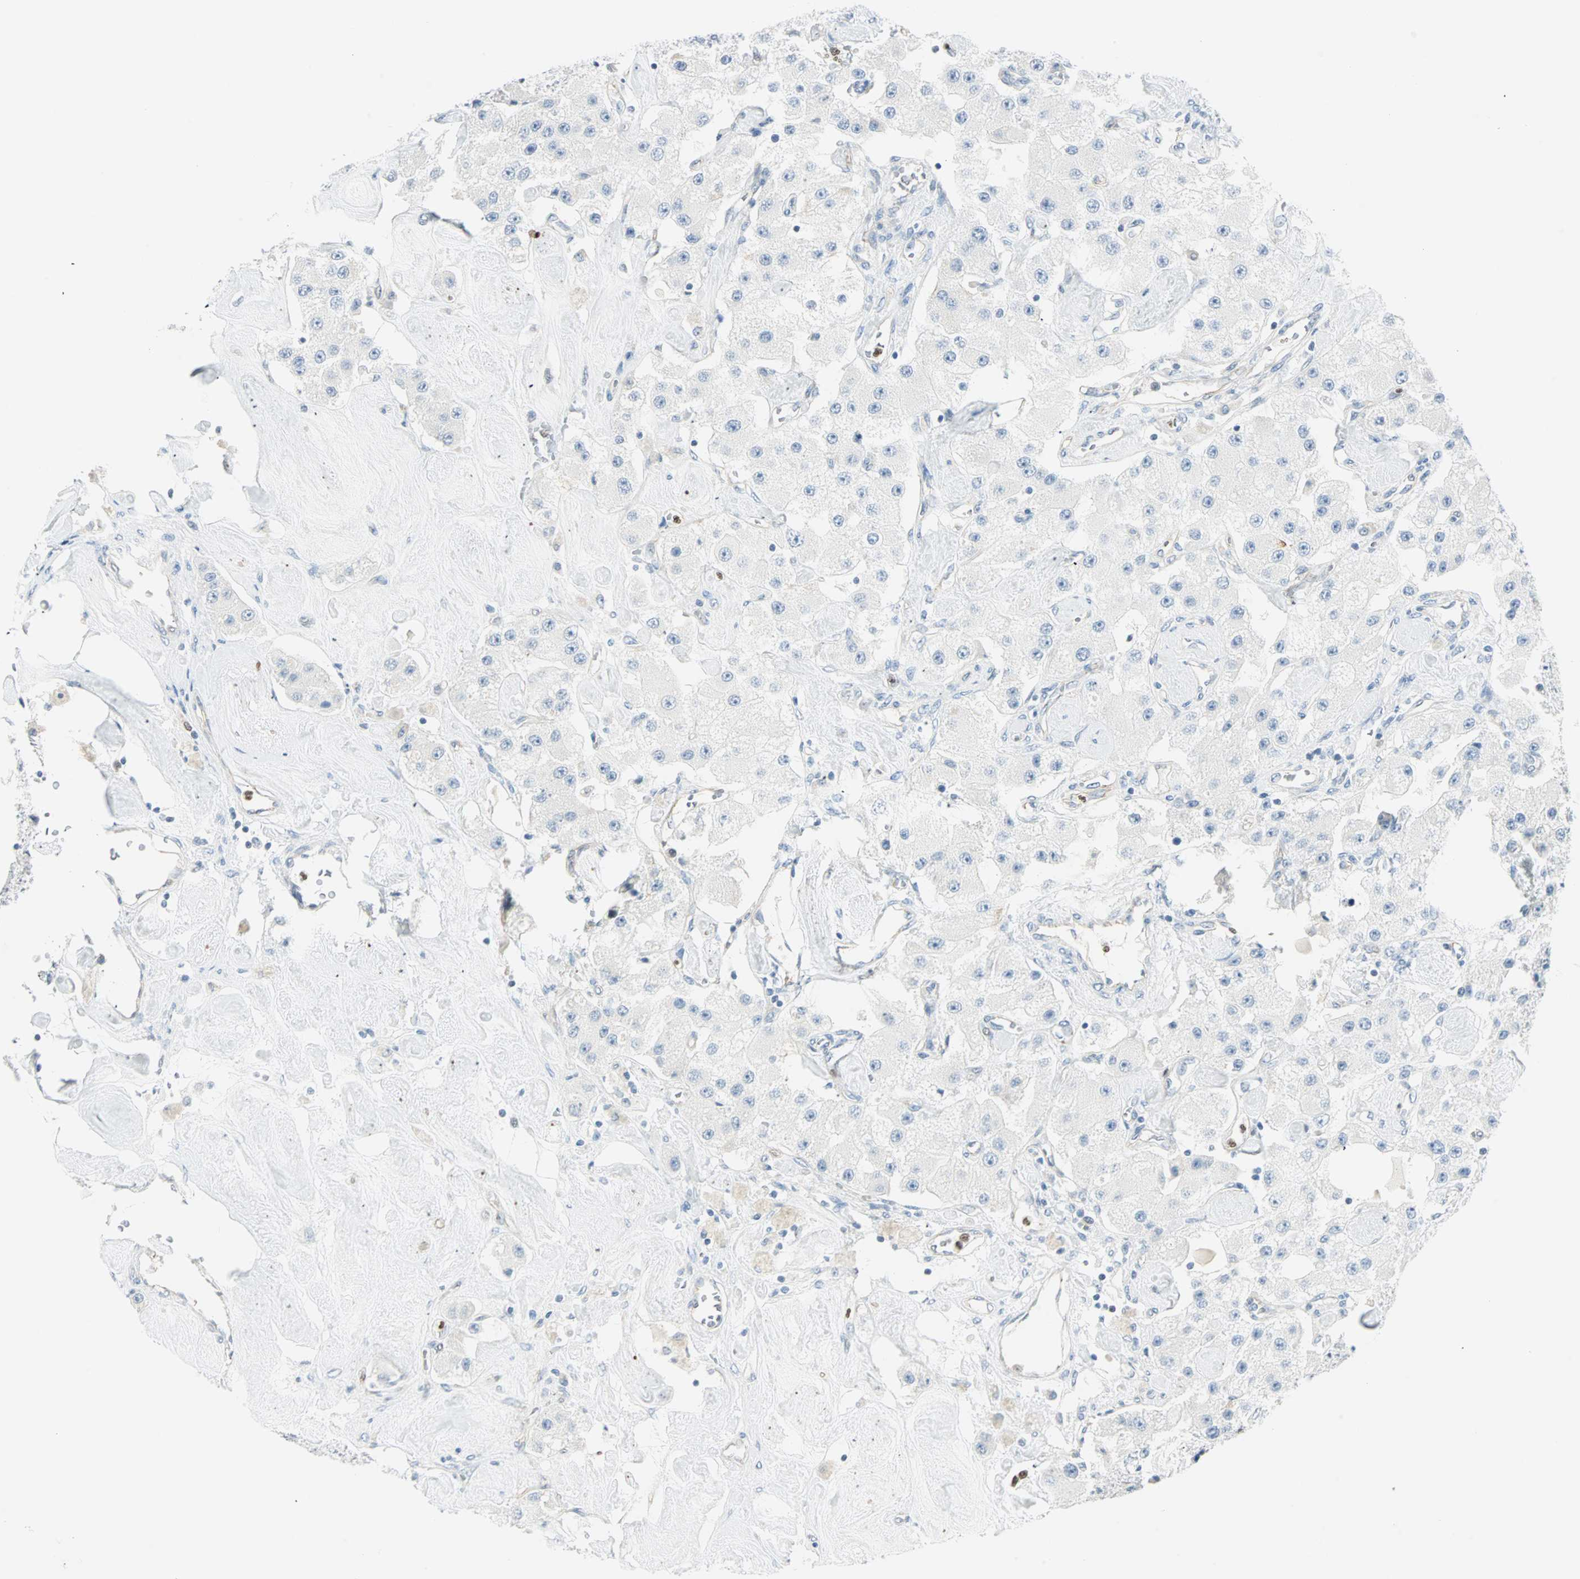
{"staining": {"intensity": "negative", "quantity": "none", "location": "none"}, "tissue": "carcinoid", "cell_type": "Tumor cells", "image_type": "cancer", "snomed": [{"axis": "morphology", "description": "Carcinoid, malignant, NOS"}, {"axis": "topography", "description": "Pancreas"}], "caption": "The image displays no staining of tumor cells in carcinoid (malignant). (DAB IHC visualized using brightfield microscopy, high magnification).", "gene": "MLLT10", "patient": {"sex": "male", "age": 41}}